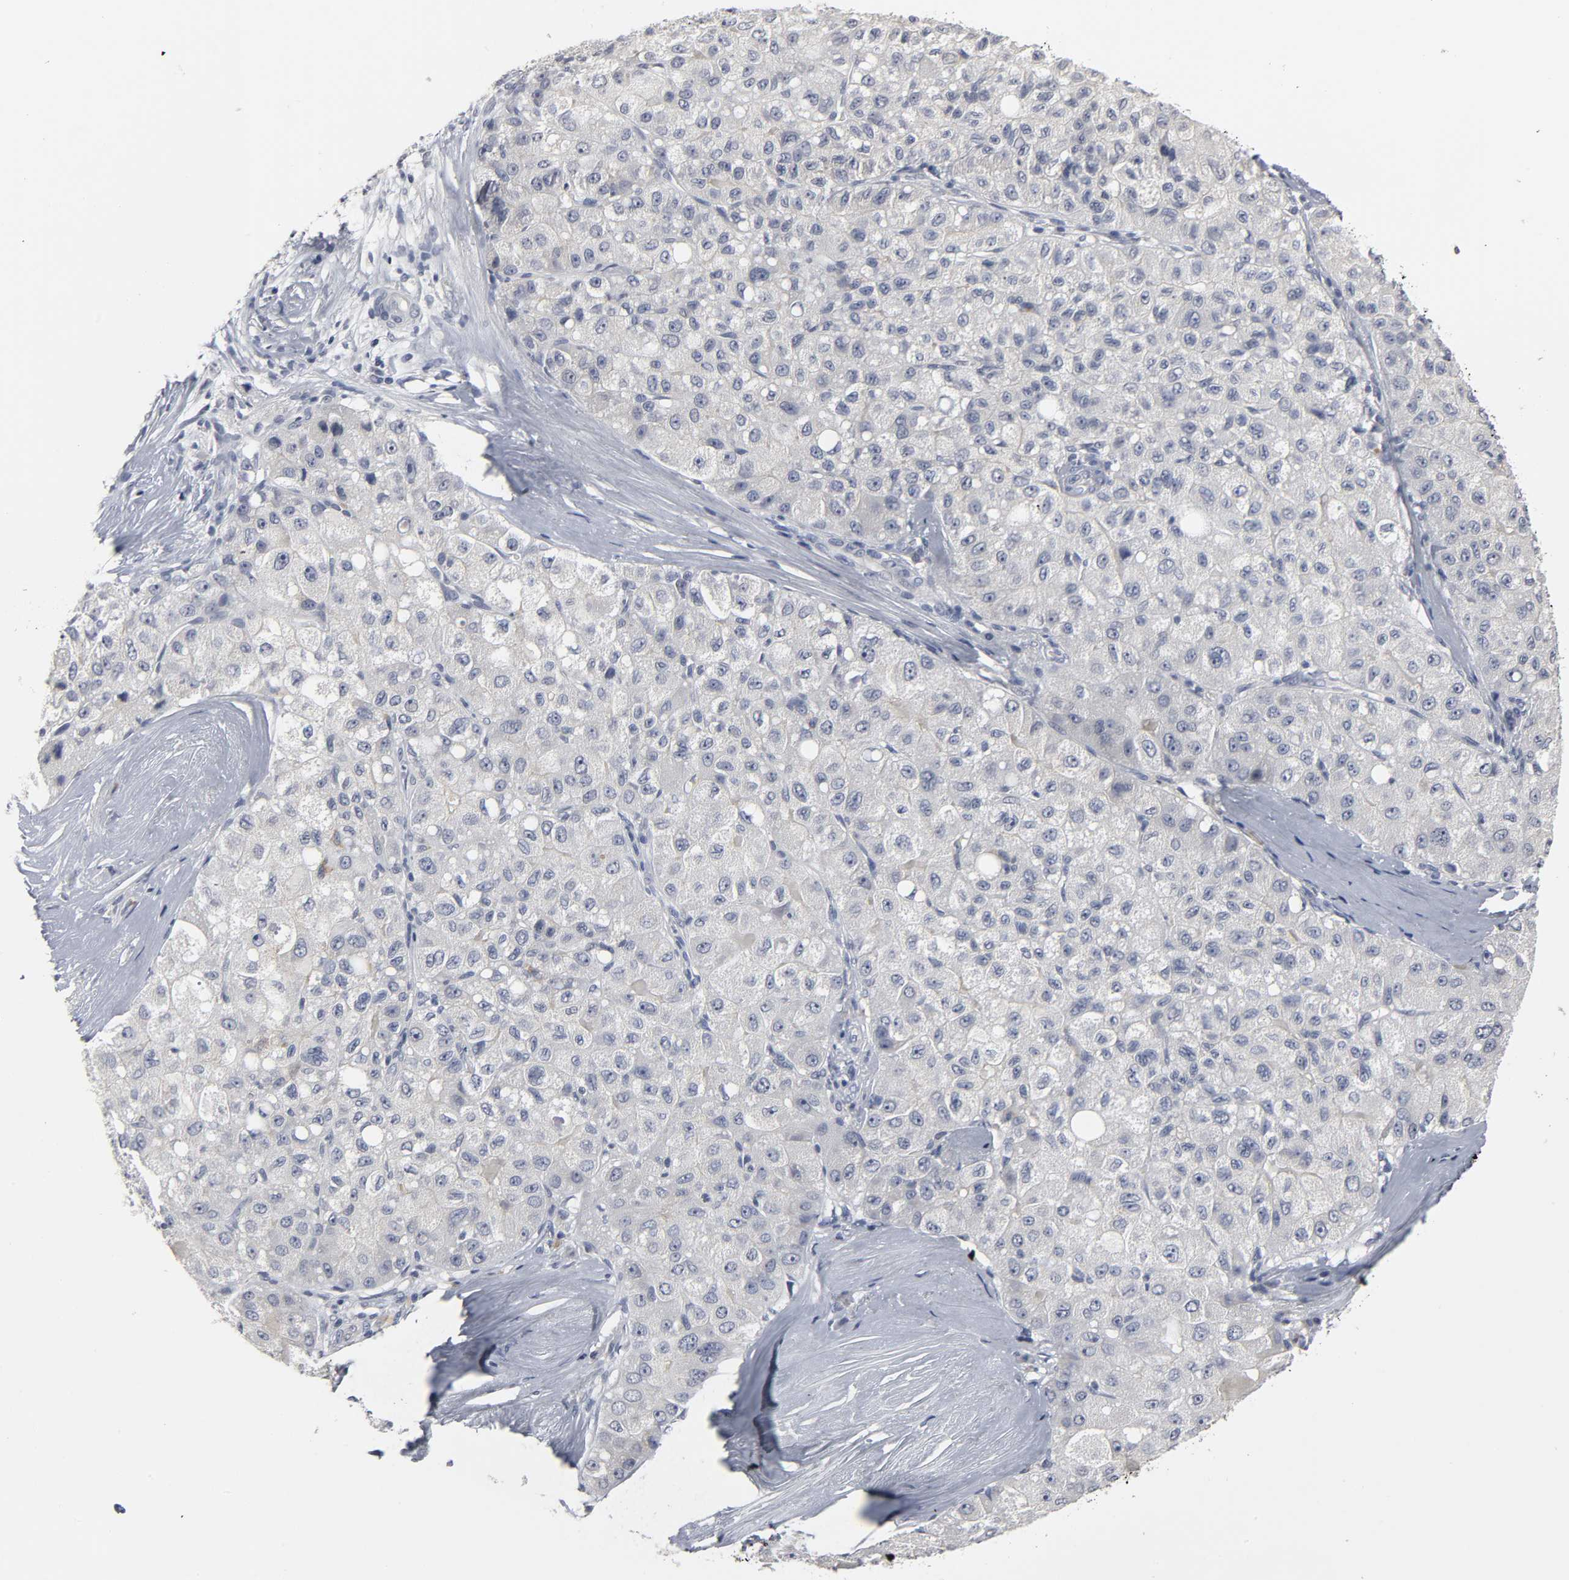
{"staining": {"intensity": "negative", "quantity": "none", "location": "none"}, "tissue": "liver cancer", "cell_type": "Tumor cells", "image_type": "cancer", "snomed": [{"axis": "morphology", "description": "Carcinoma, Hepatocellular, NOS"}, {"axis": "topography", "description": "Liver"}], "caption": "Image shows no protein expression in tumor cells of liver cancer (hepatocellular carcinoma) tissue. (DAB immunohistochemistry (IHC) visualized using brightfield microscopy, high magnification).", "gene": "TCAP", "patient": {"sex": "male", "age": 80}}